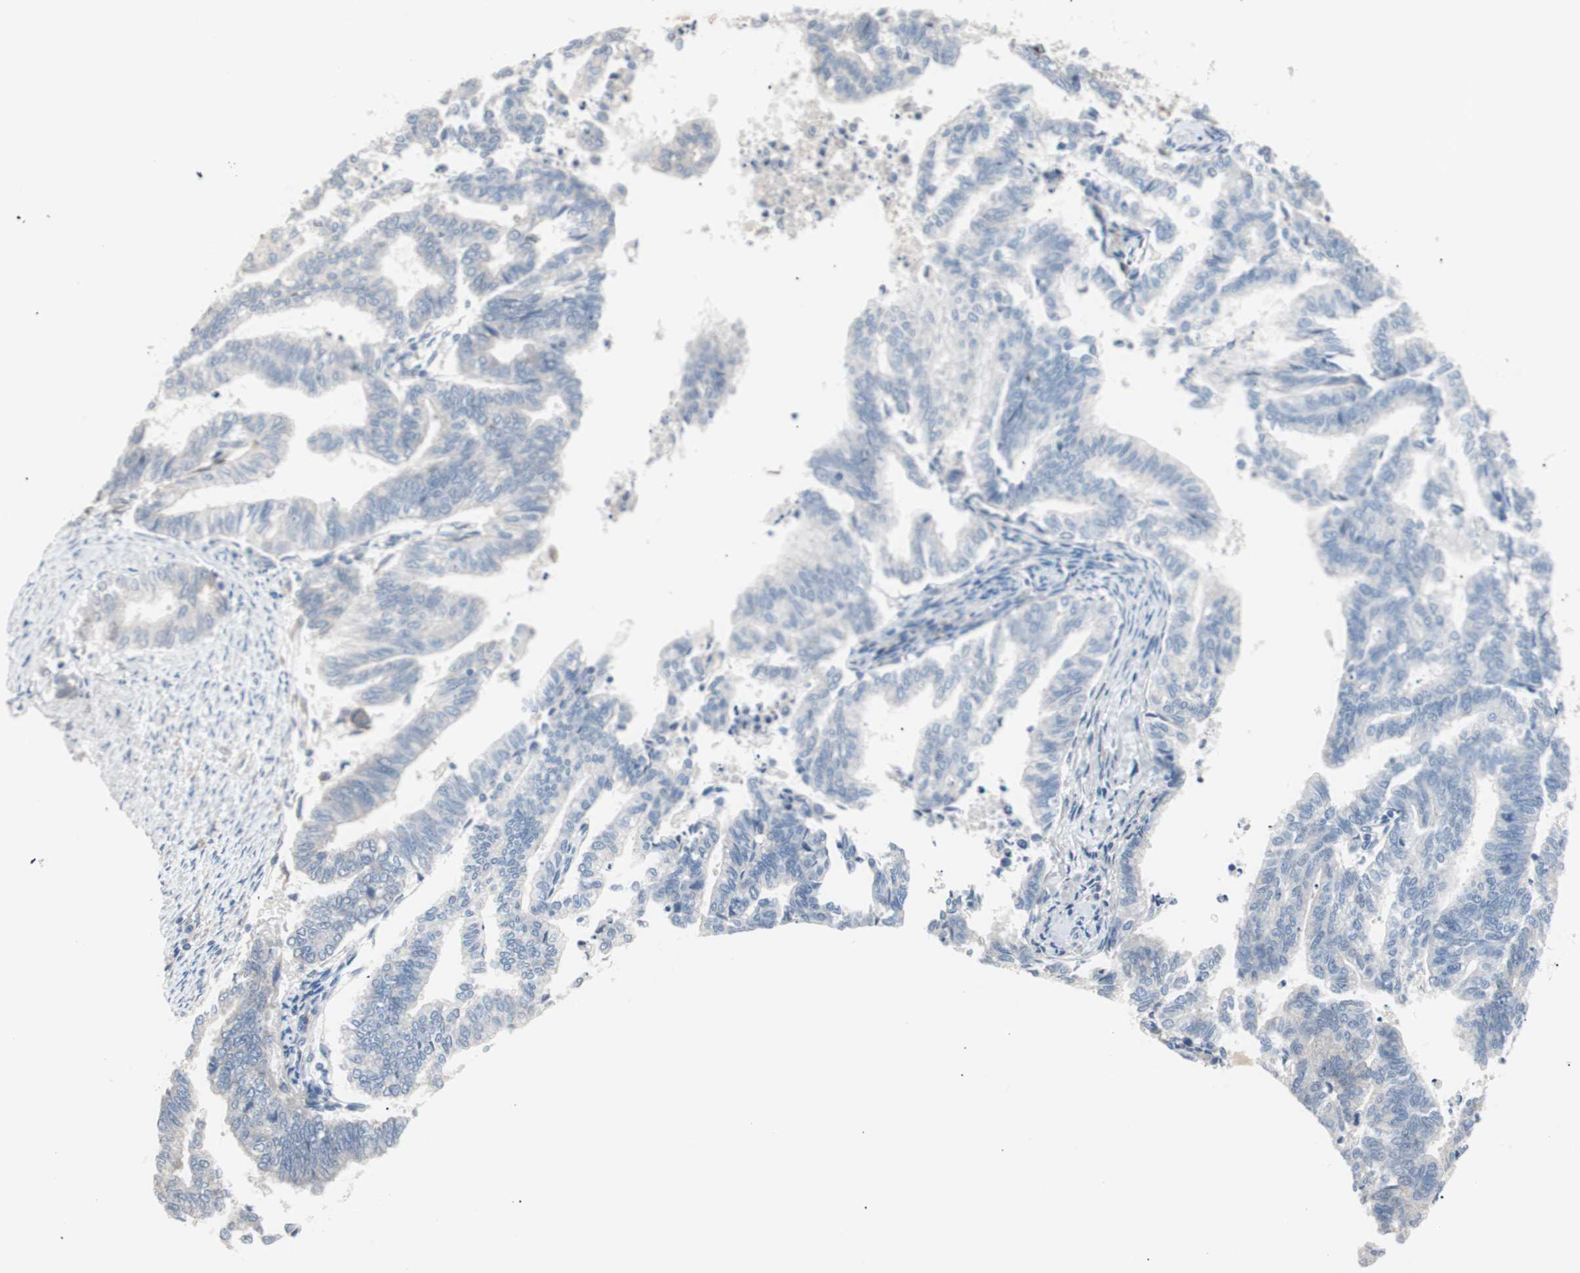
{"staining": {"intensity": "negative", "quantity": "none", "location": "none"}, "tissue": "endometrial cancer", "cell_type": "Tumor cells", "image_type": "cancer", "snomed": [{"axis": "morphology", "description": "Adenocarcinoma, NOS"}, {"axis": "topography", "description": "Endometrium"}], "caption": "The IHC image has no significant staining in tumor cells of adenocarcinoma (endometrial) tissue. (Immunohistochemistry (ihc), brightfield microscopy, high magnification).", "gene": "SMG1", "patient": {"sex": "female", "age": 79}}